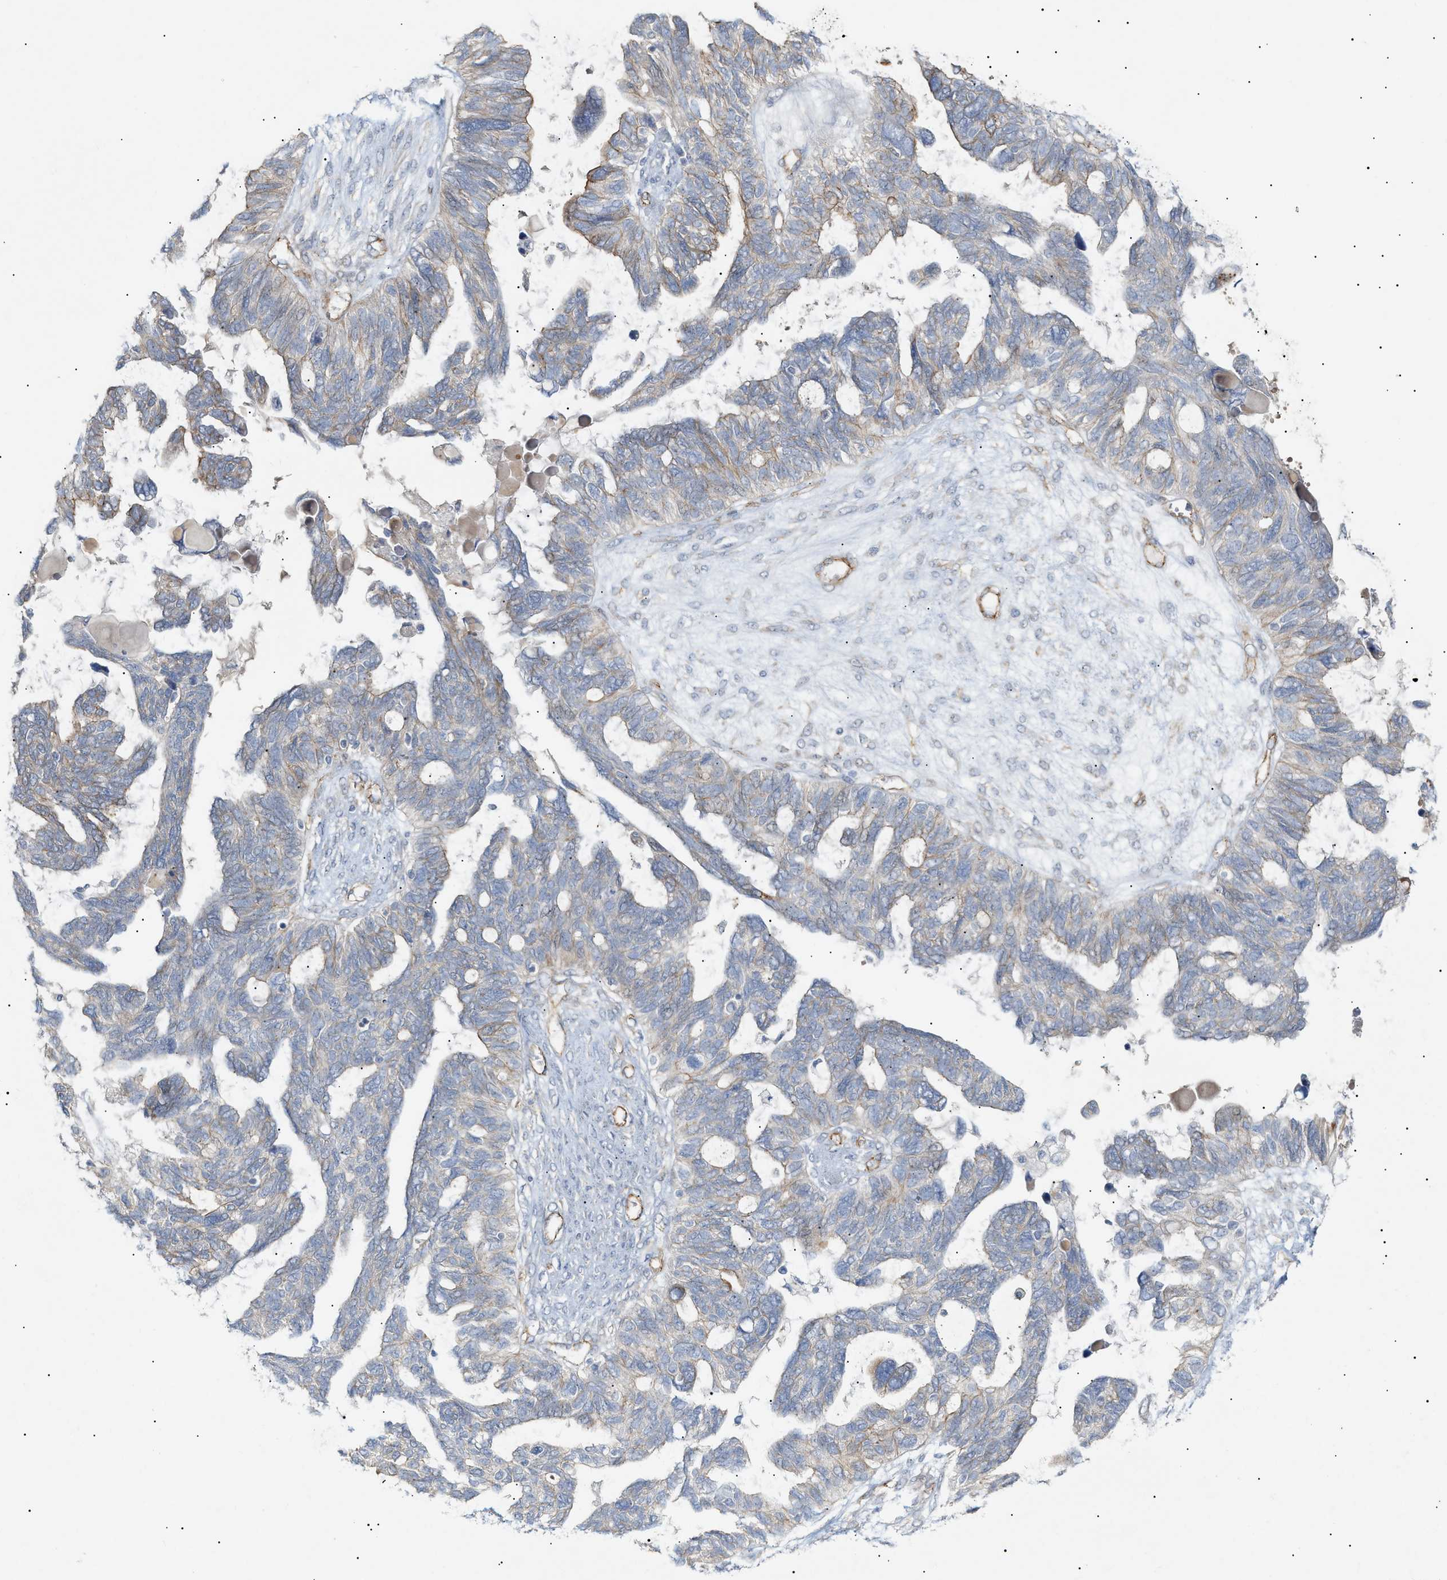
{"staining": {"intensity": "moderate", "quantity": "<25%", "location": "cytoplasmic/membranous"}, "tissue": "ovarian cancer", "cell_type": "Tumor cells", "image_type": "cancer", "snomed": [{"axis": "morphology", "description": "Cystadenocarcinoma, serous, NOS"}, {"axis": "topography", "description": "Ovary"}], "caption": "Protein expression analysis of human ovarian cancer reveals moderate cytoplasmic/membranous expression in approximately <25% of tumor cells. The protein is shown in brown color, while the nuclei are stained blue.", "gene": "ZFHX2", "patient": {"sex": "female", "age": 79}}